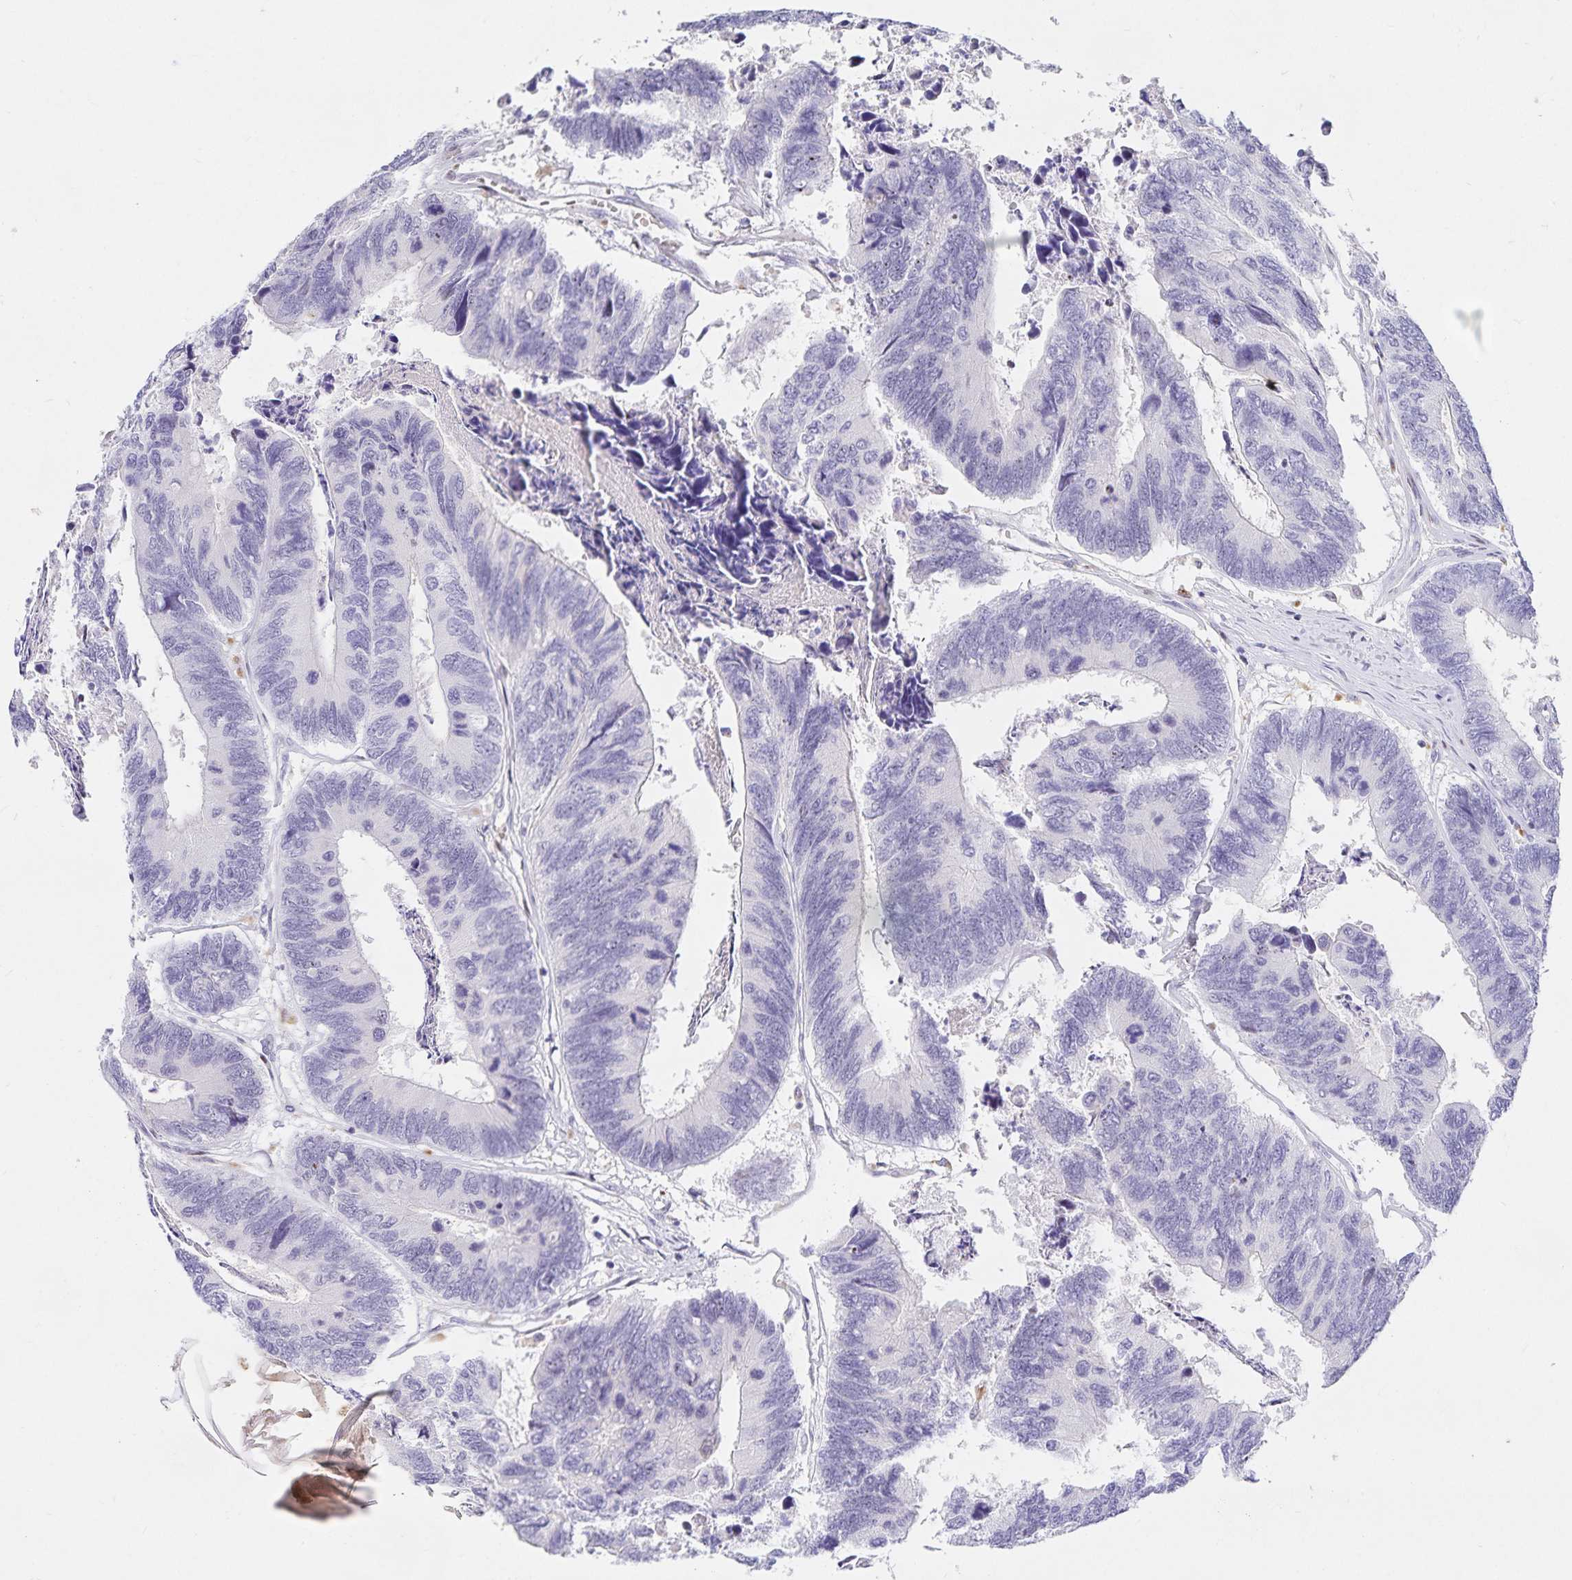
{"staining": {"intensity": "negative", "quantity": "none", "location": "none"}, "tissue": "colorectal cancer", "cell_type": "Tumor cells", "image_type": "cancer", "snomed": [{"axis": "morphology", "description": "Adenocarcinoma, NOS"}, {"axis": "topography", "description": "Colon"}], "caption": "DAB immunohistochemical staining of human colorectal cancer (adenocarcinoma) displays no significant expression in tumor cells. The staining is performed using DAB (3,3'-diaminobenzidine) brown chromogen with nuclei counter-stained in using hematoxylin.", "gene": "KBTBD13", "patient": {"sex": "female", "age": 67}}